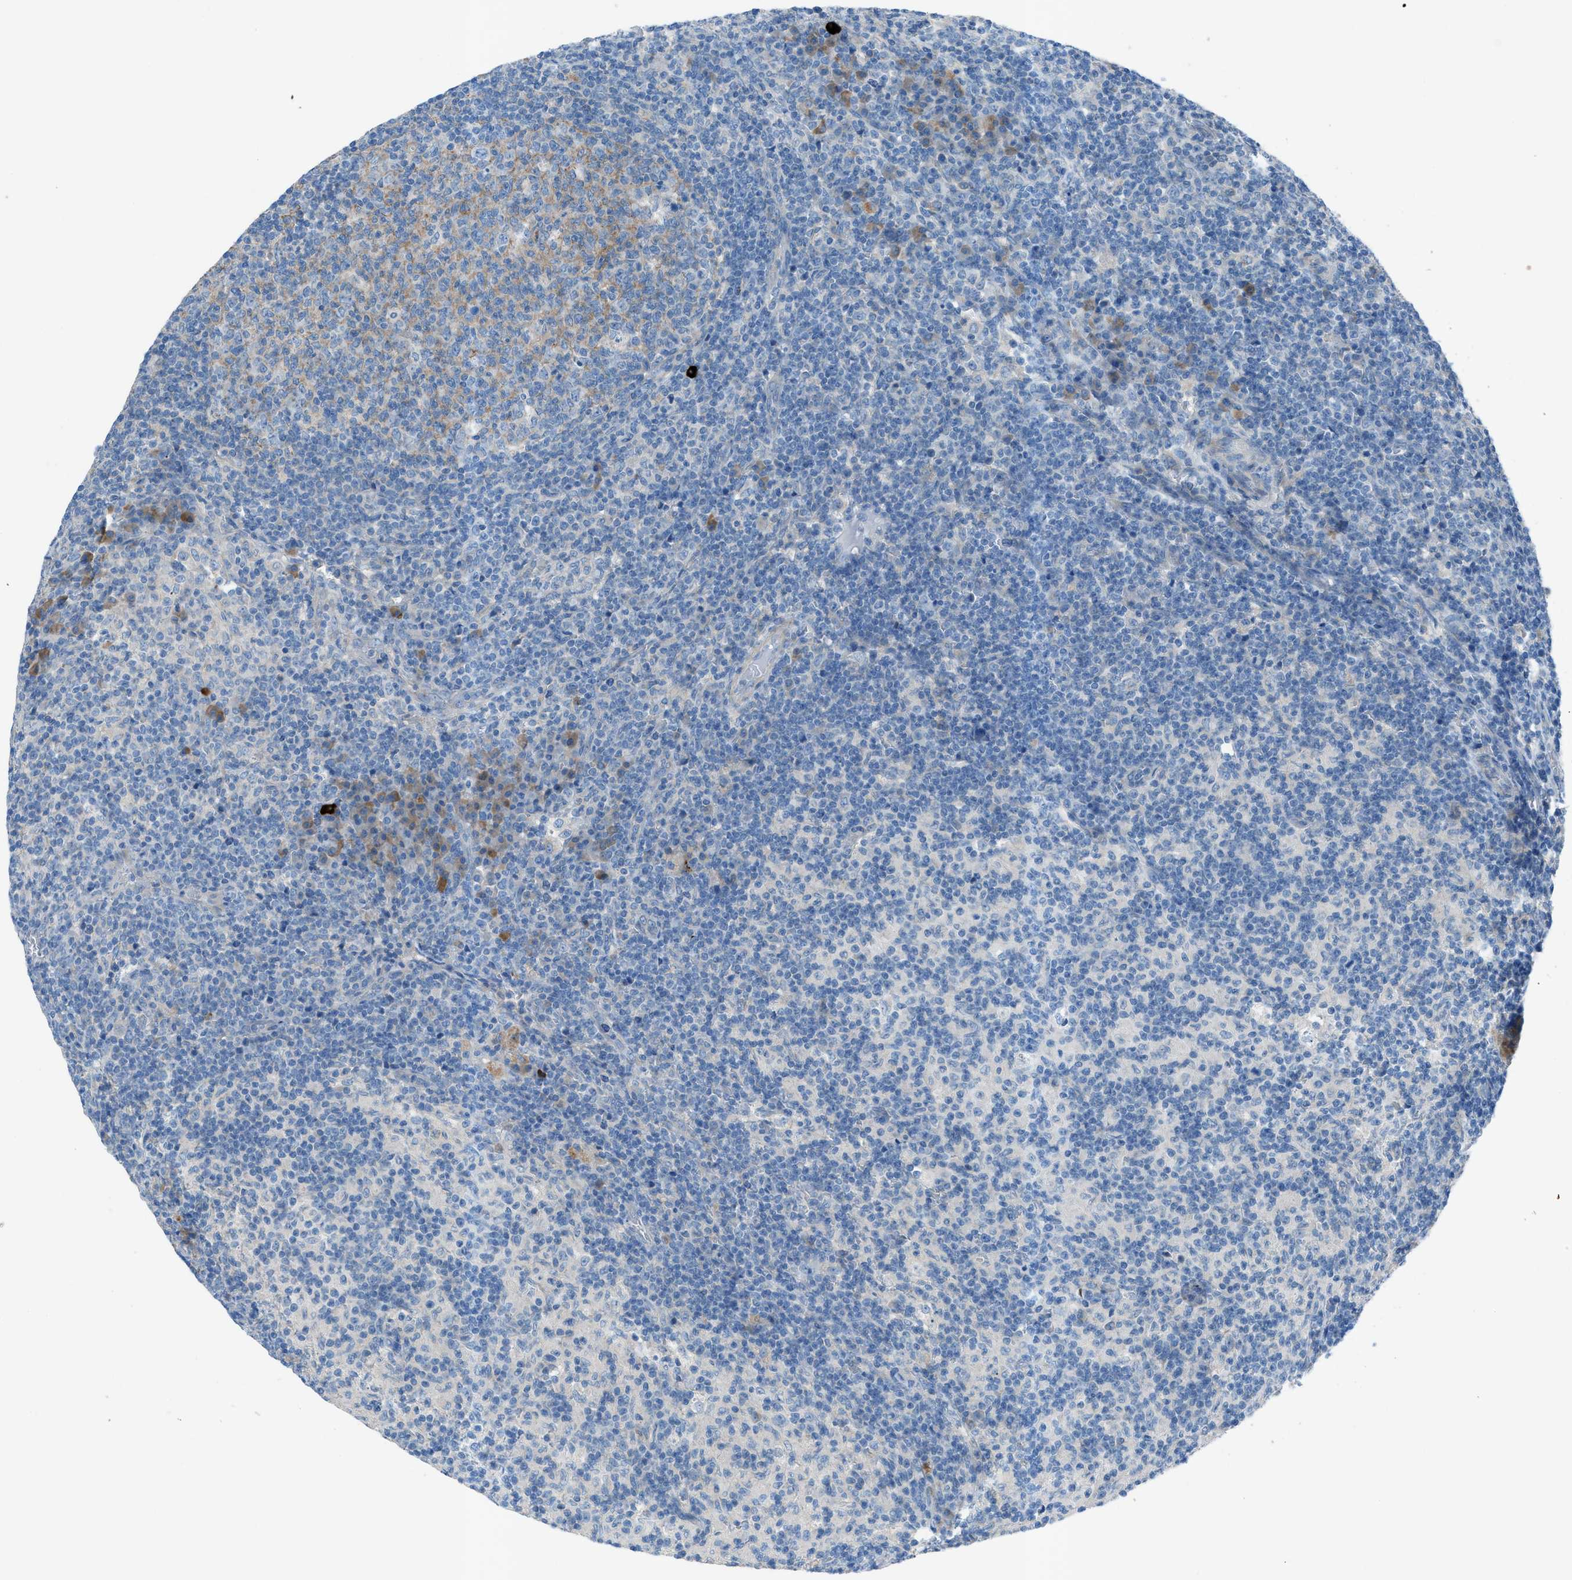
{"staining": {"intensity": "weak", "quantity": "25%-75%", "location": "cytoplasmic/membranous"}, "tissue": "lymph node", "cell_type": "Germinal center cells", "image_type": "normal", "snomed": [{"axis": "morphology", "description": "Normal tissue, NOS"}, {"axis": "morphology", "description": "Inflammation, NOS"}, {"axis": "topography", "description": "Lymph node"}], "caption": "Immunohistochemical staining of unremarkable human lymph node demonstrates 25%-75% levels of weak cytoplasmic/membranous protein expression in approximately 25%-75% of germinal center cells.", "gene": "C5AR2", "patient": {"sex": "male", "age": 55}}